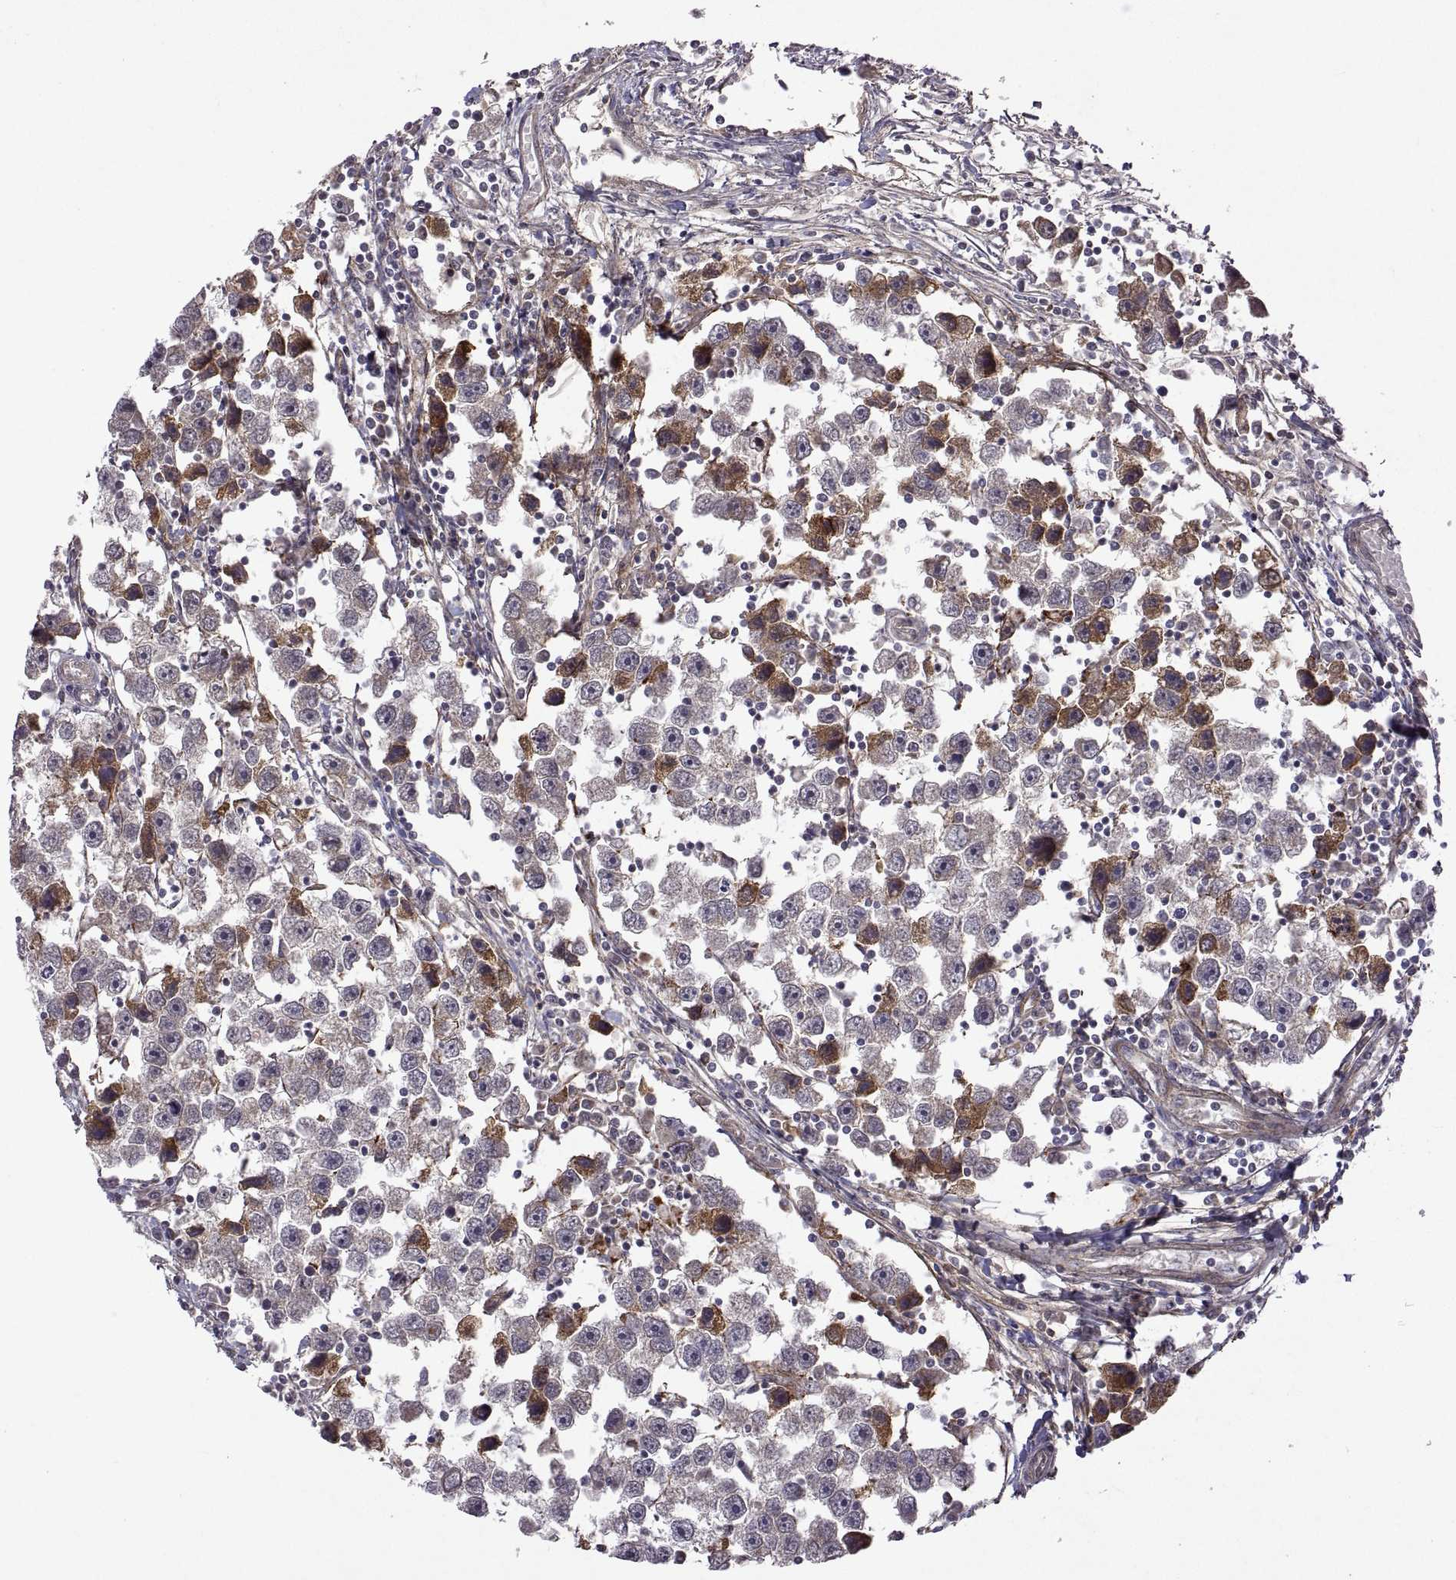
{"staining": {"intensity": "strong", "quantity": "25%-75%", "location": "cytoplasmic/membranous"}, "tissue": "testis cancer", "cell_type": "Tumor cells", "image_type": "cancer", "snomed": [{"axis": "morphology", "description": "Seminoma, NOS"}, {"axis": "topography", "description": "Testis"}], "caption": "Protein expression analysis of testis cancer shows strong cytoplasmic/membranous positivity in approximately 25%-75% of tumor cells.", "gene": "LAMA1", "patient": {"sex": "male", "age": 30}}